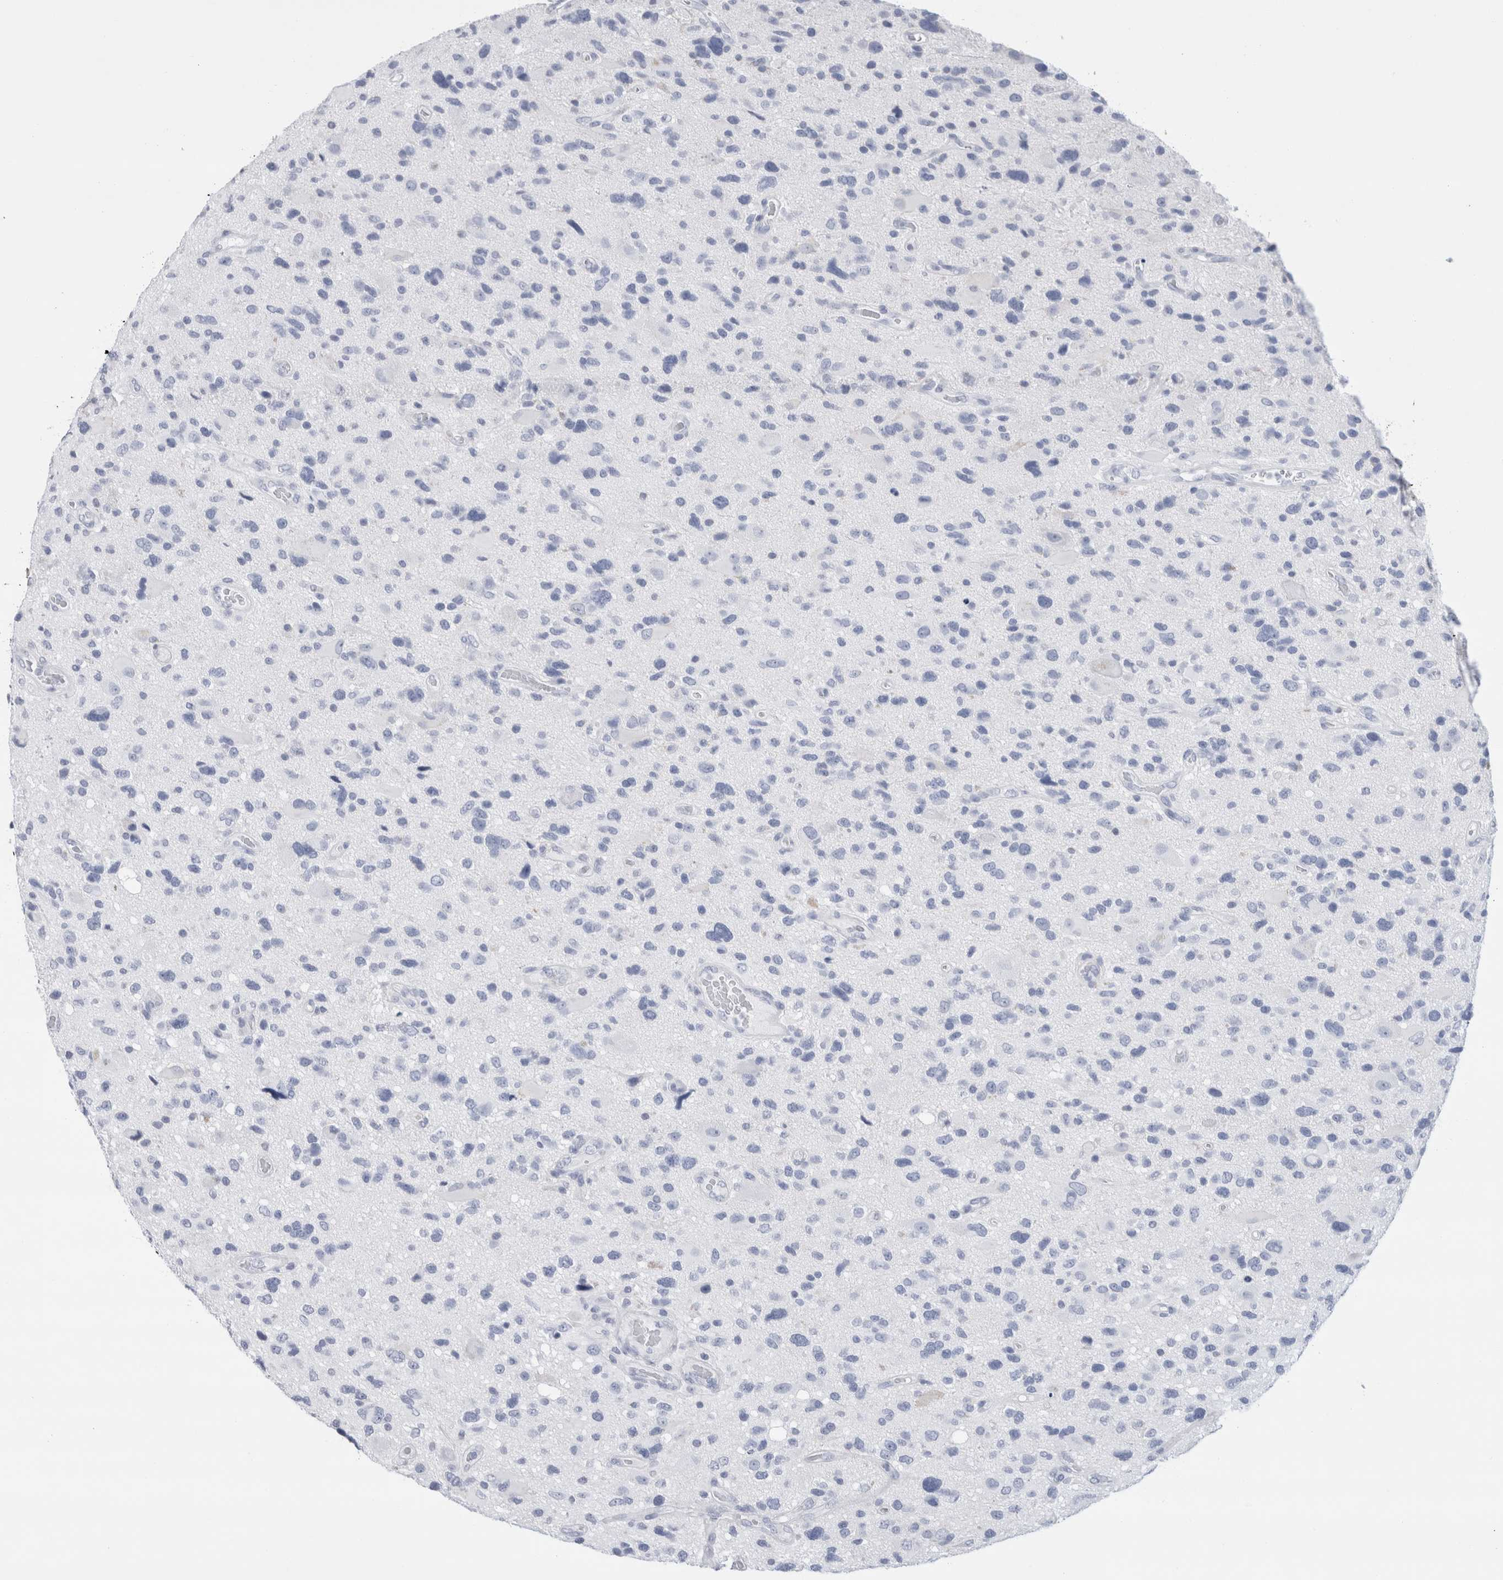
{"staining": {"intensity": "negative", "quantity": "none", "location": "none"}, "tissue": "glioma", "cell_type": "Tumor cells", "image_type": "cancer", "snomed": [{"axis": "morphology", "description": "Glioma, malignant, High grade"}, {"axis": "topography", "description": "Brain"}], "caption": "A micrograph of human malignant glioma (high-grade) is negative for staining in tumor cells.", "gene": "ECHDC2", "patient": {"sex": "male", "age": 33}}